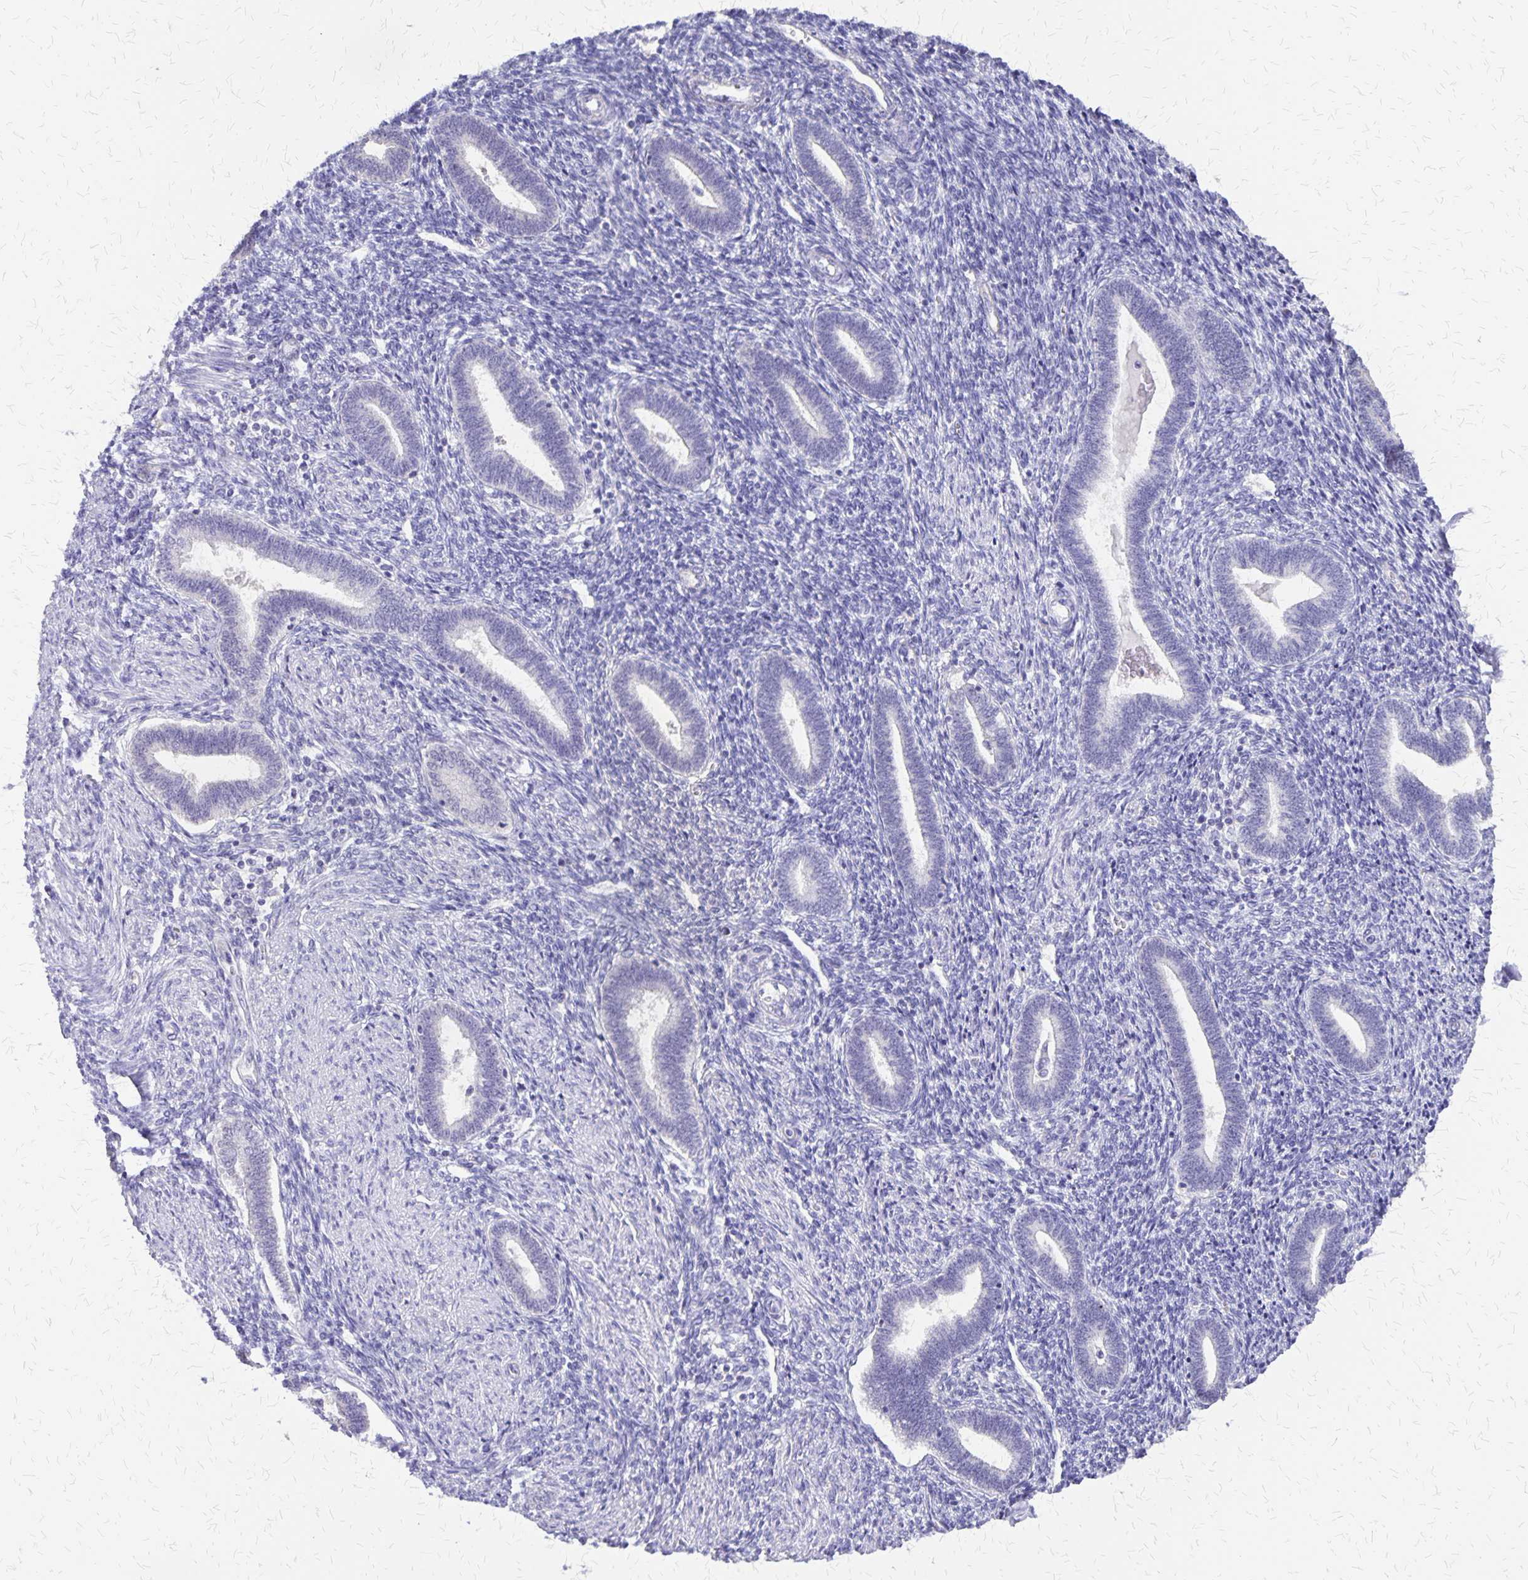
{"staining": {"intensity": "negative", "quantity": "none", "location": "none"}, "tissue": "endometrium", "cell_type": "Cells in endometrial stroma", "image_type": "normal", "snomed": [{"axis": "morphology", "description": "Normal tissue, NOS"}, {"axis": "topography", "description": "Endometrium"}], "caption": "Immunohistochemical staining of unremarkable endometrium displays no significant expression in cells in endometrial stroma.", "gene": "SI", "patient": {"sex": "female", "age": 42}}